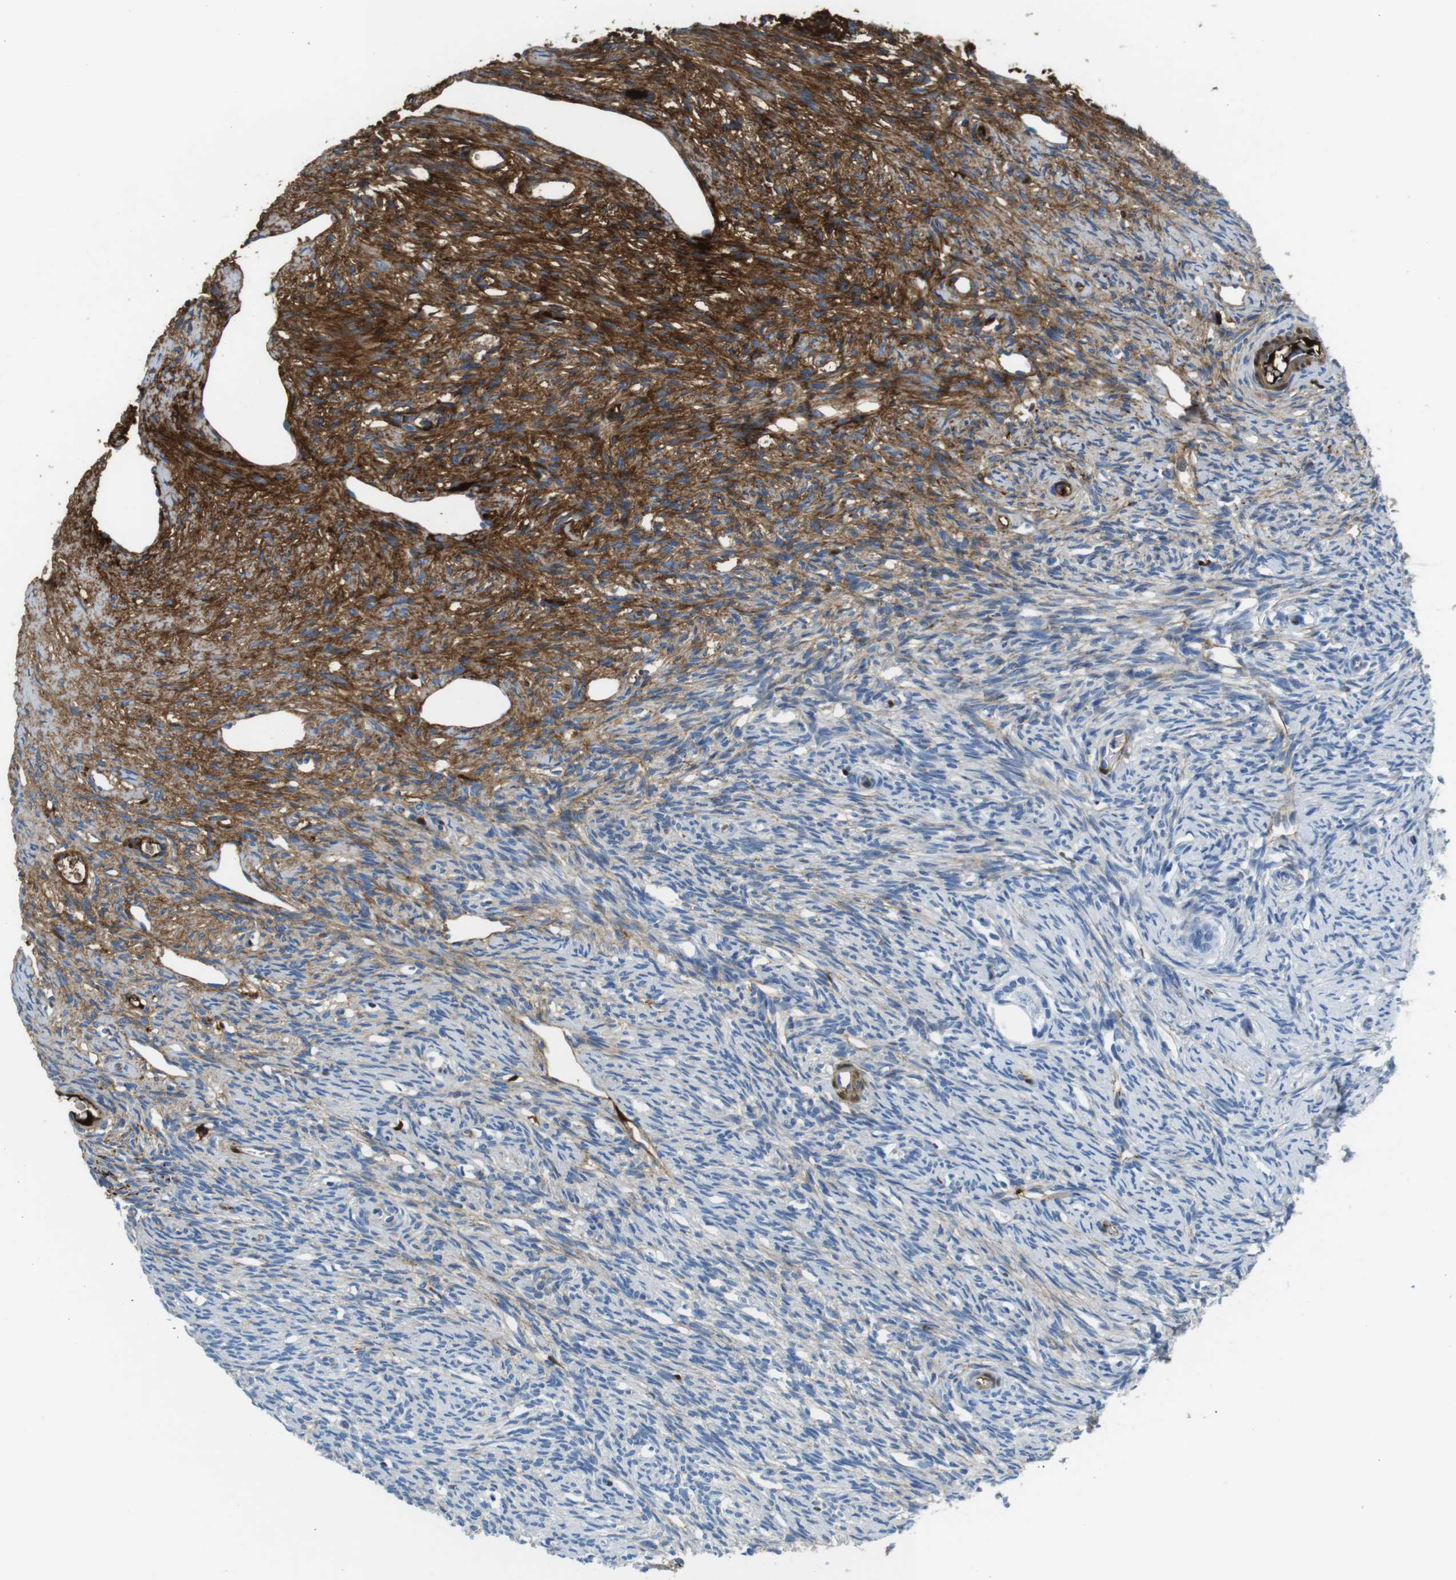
{"staining": {"intensity": "negative", "quantity": "none", "location": "none"}, "tissue": "ovary", "cell_type": "Follicle cells", "image_type": "normal", "snomed": [{"axis": "morphology", "description": "Normal tissue, NOS"}, {"axis": "topography", "description": "Ovary"}], "caption": "The IHC photomicrograph has no significant staining in follicle cells of ovary.", "gene": "IGKC", "patient": {"sex": "female", "age": 33}}